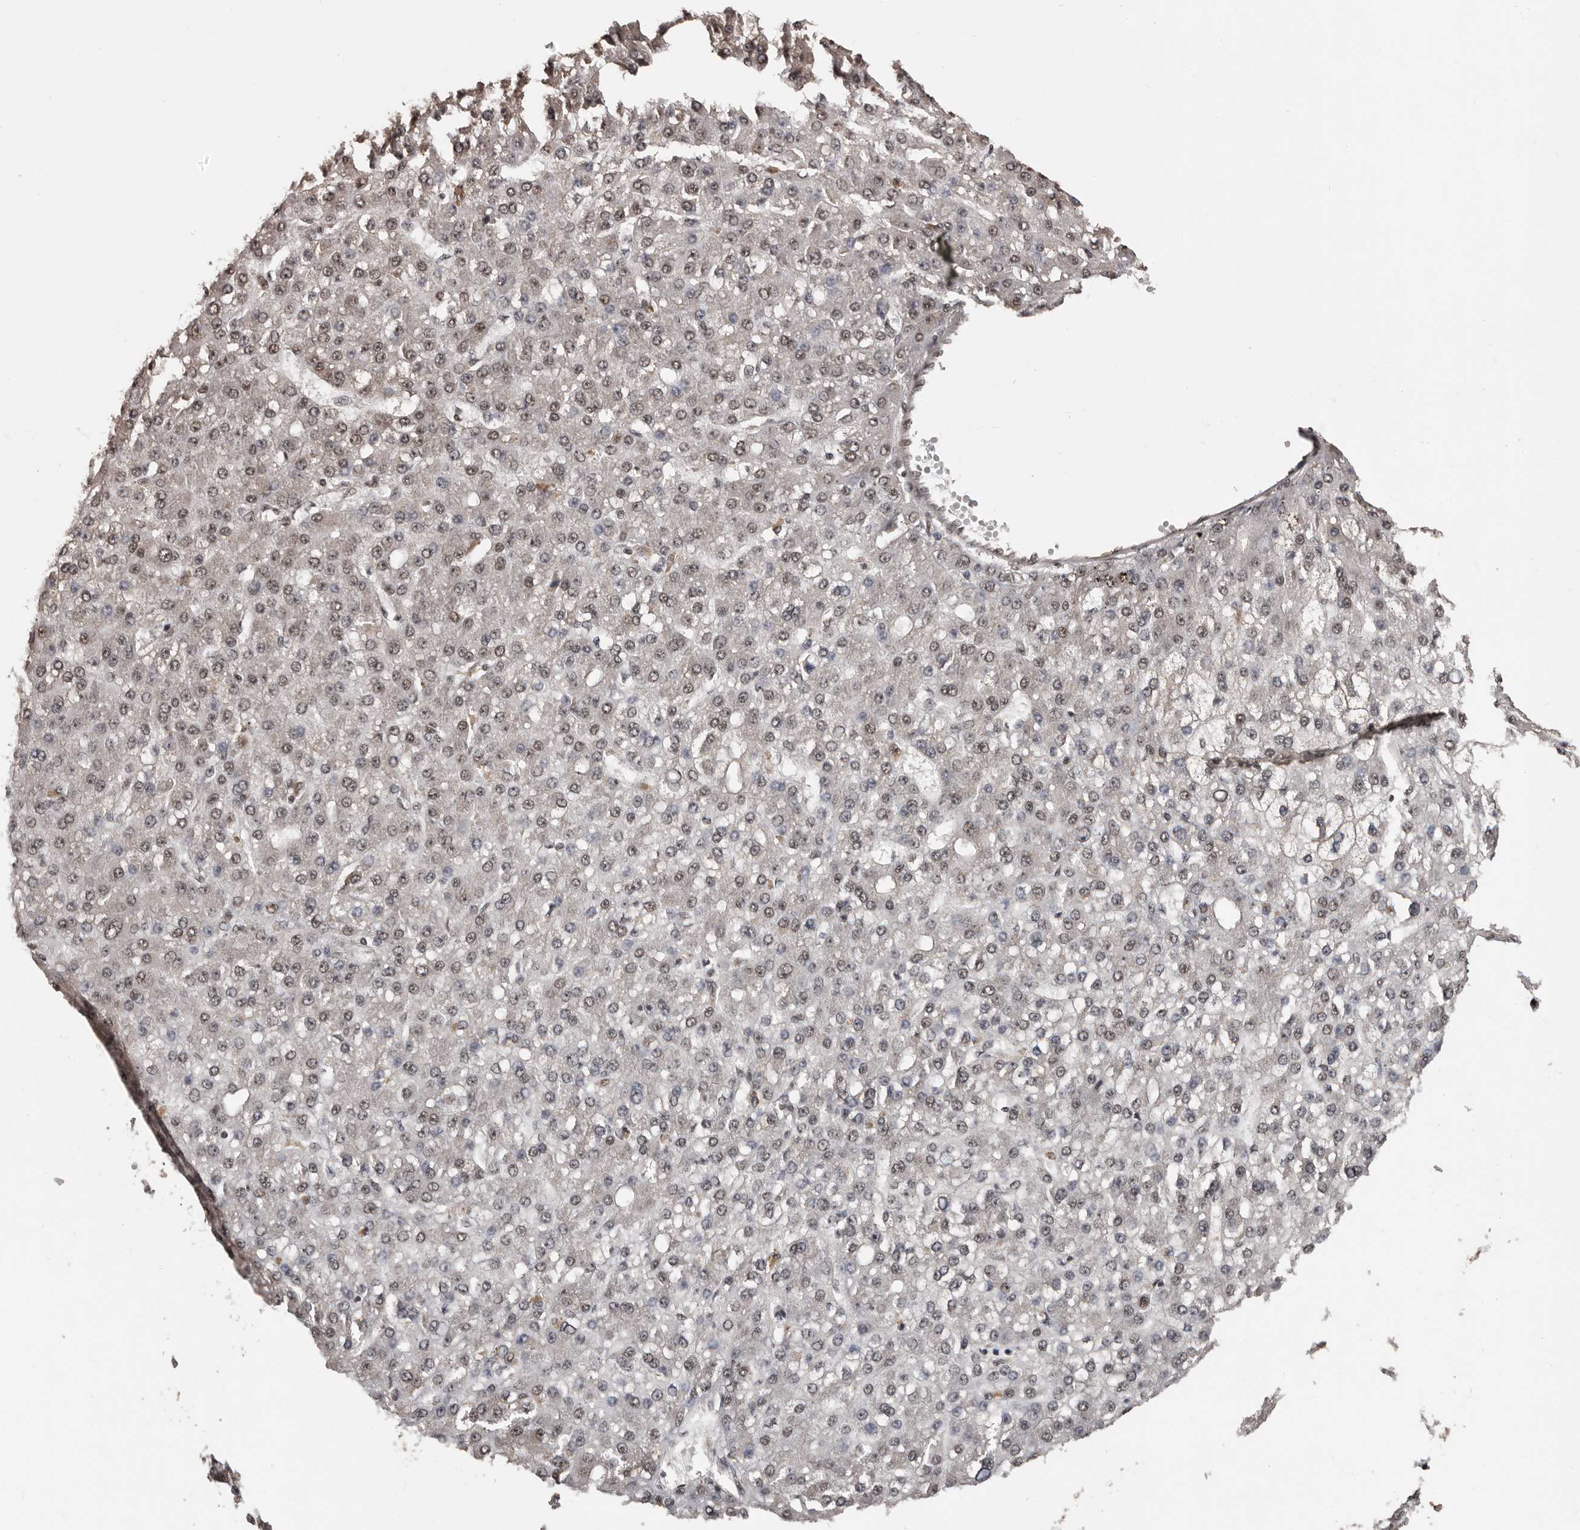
{"staining": {"intensity": "weak", "quantity": "<25%", "location": "nuclear"}, "tissue": "liver cancer", "cell_type": "Tumor cells", "image_type": "cancer", "snomed": [{"axis": "morphology", "description": "Carcinoma, Hepatocellular, NOS"}, {"axis": "topography", "description": "Liver"}], "caption": "This image is of hepatocellular carcinoma (liver) stained with immunohistochemistry (IHC) to label a protein in brown with the nuclei are counter-stained blue. There is no positivity in tumor cells. The staining was performed using DAB to visualize the protein expression in brown, while the nuclei were stained in blue with hematoxylin (Magnification: 20x).", "gene": "VPS37A", "patient": {"sex": "male", "age": 67}}